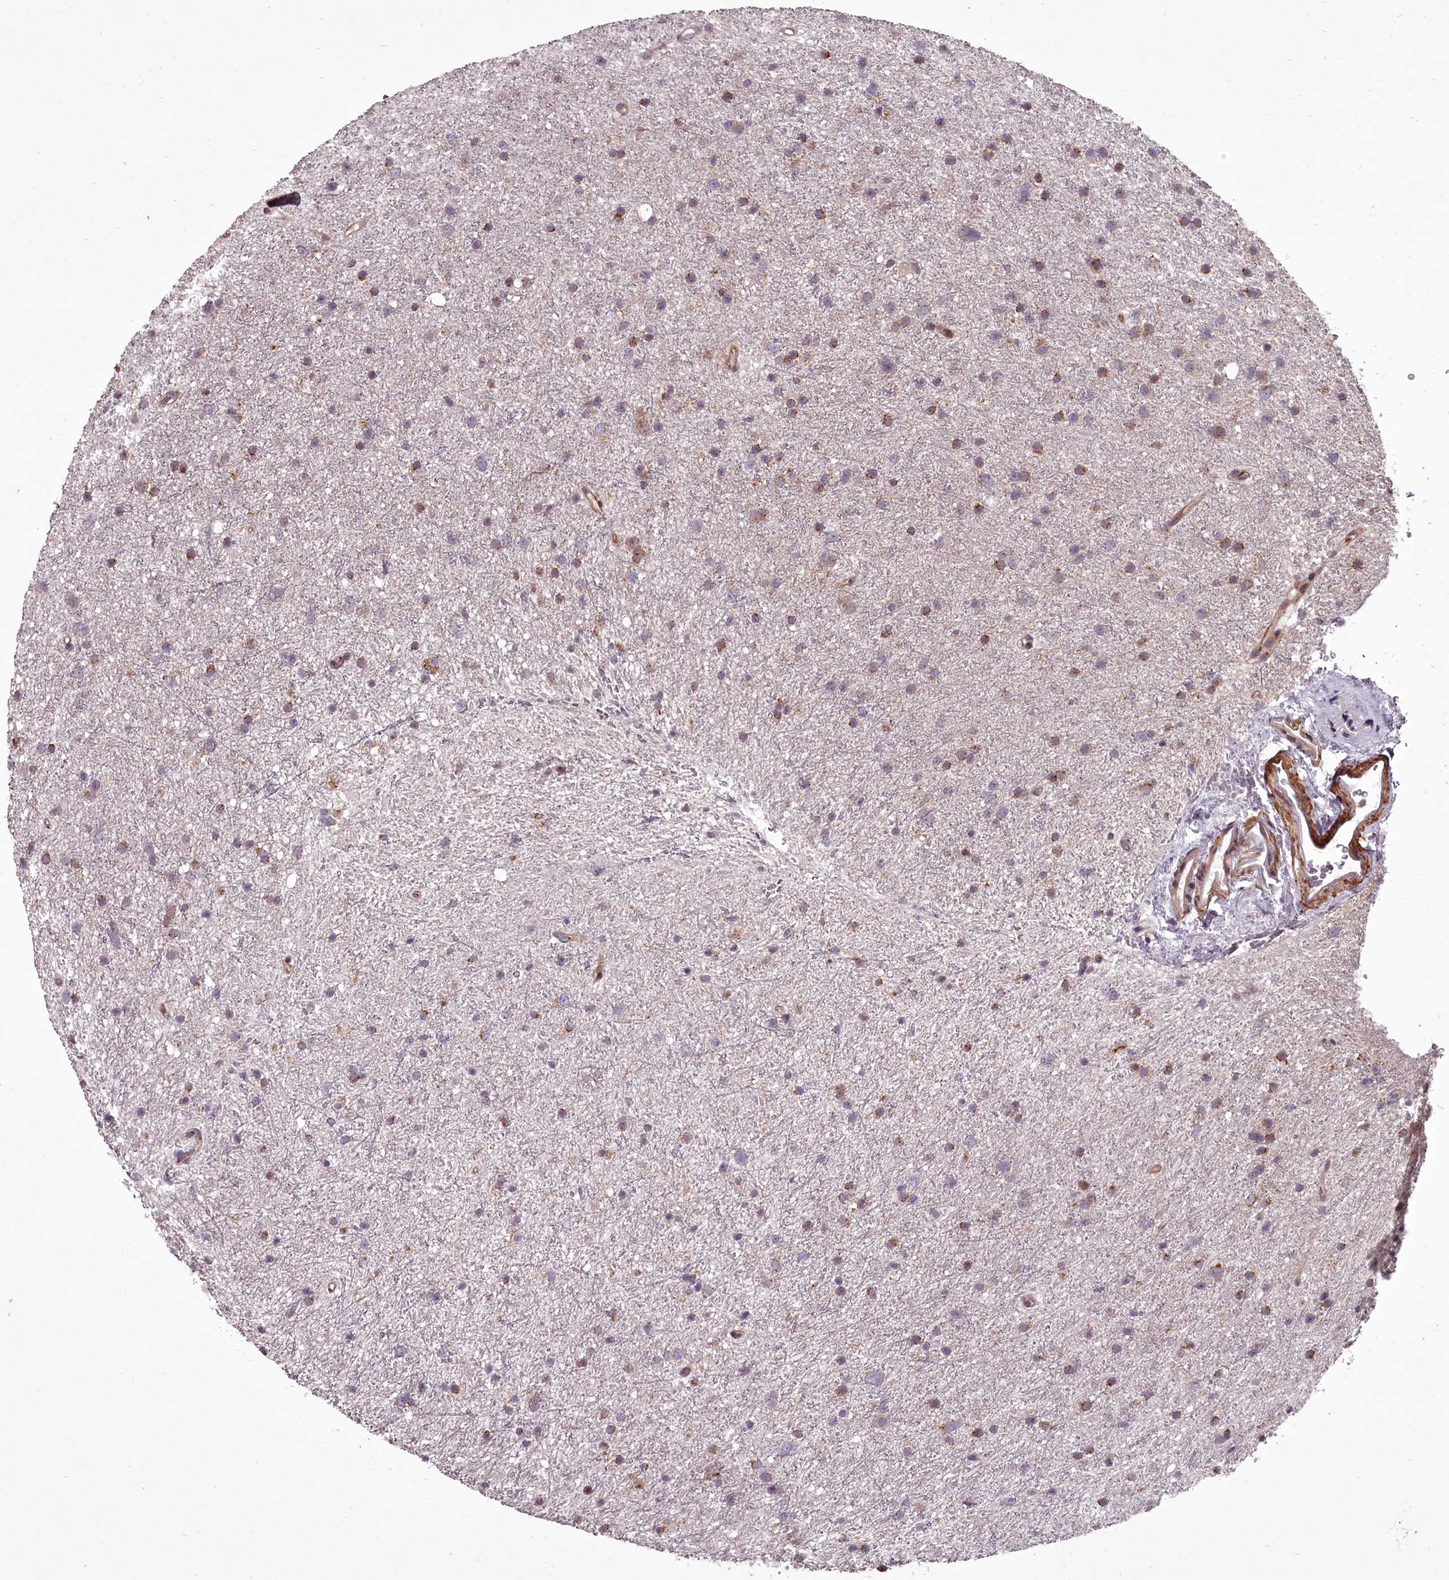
{"staining": {"intensity": "moderate", "quantity": ">75%", "location": "cytoplasmic/membranous"}, "tissue": "glioma", "cell_type": "Tumor cells", "image_type": "cancer", "snomed": [{"axis": "morphology", "description": "Glioma, malignant, Low grade"}, {"axis": "topography", "description": "Cerebral cortex"}], "caption": "IHC of human glioma shows medium levels of moderate cytoplasmic/membranous positivity in about >75% of tumor cells.", "gene": "STX6", "patient": {"sex": "female", "age": 39}}